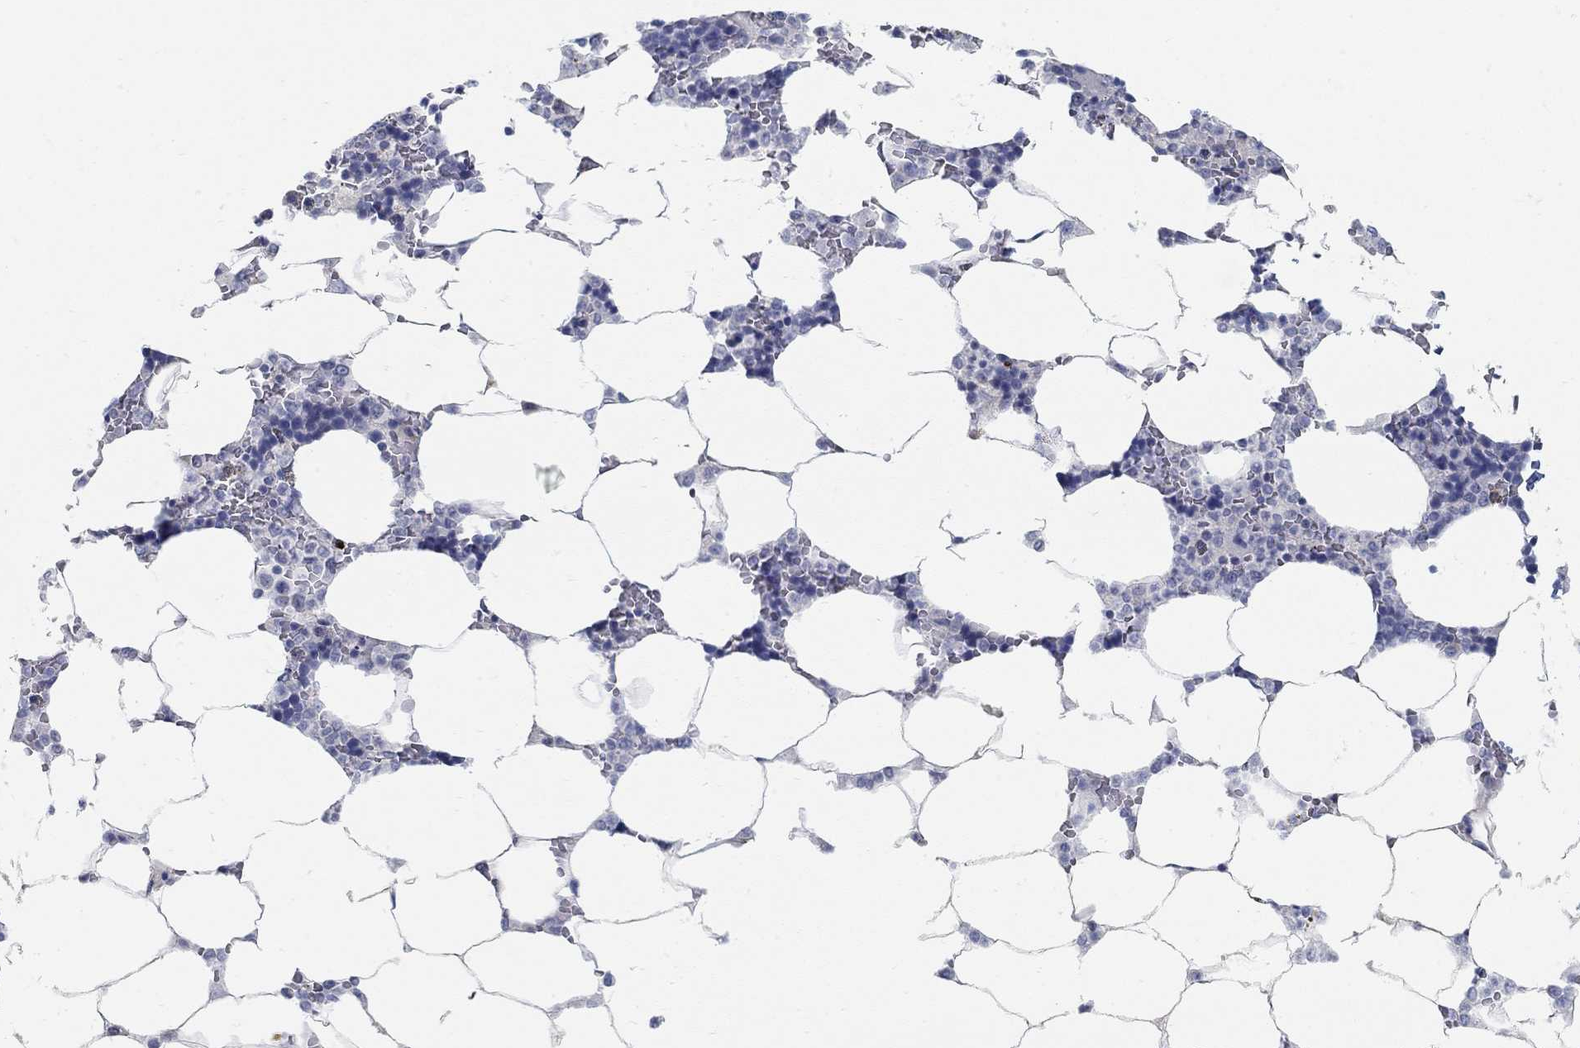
{"staining": {"intensity": "moderate", "quantity": "<25%", "location": "cytoplasmic/membranous"}, "tissue": "bone marrow", "cell_type": "Hematopoietic cells", "image_type": "normal", "snomed": [{"axis": "morphology", "description": "Normal tissue, NOS"}, {"axis": "topography", "description": "Bone marrow"}], "caption": "A high-resolution micrograph shows immunohistochemistry staining of benign bone marrow, which exhibits moderate cytoplasmic/membranous positivity in approximately <25% of hematopoietic cells. (Stains: DAB in brown, nuclei in blue, Microscopy: brightfield microscopy at high magnification).", "gene": "ANO7", "patient": {"sex": "male", "age": 63}}